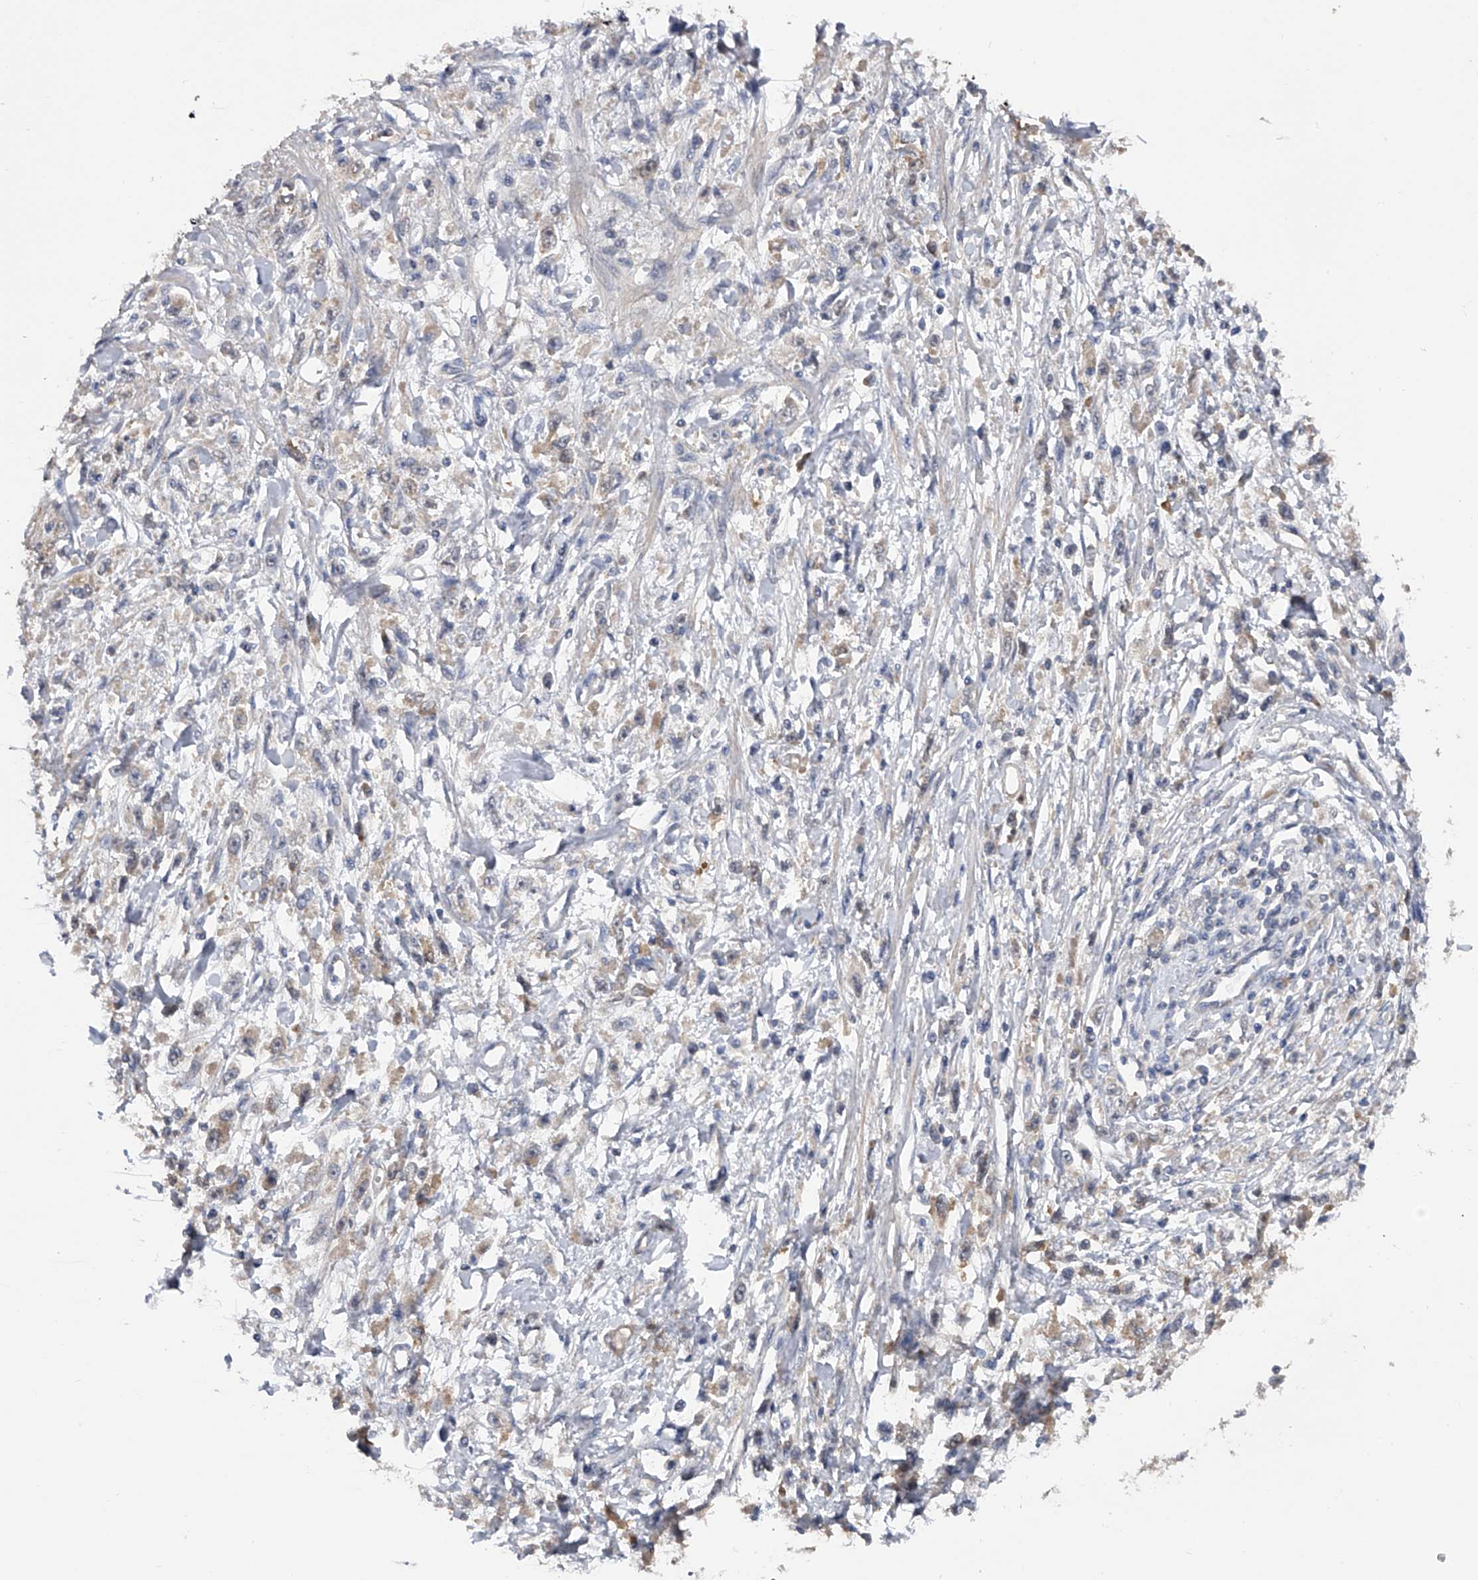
{"staining": {"intensity": "negative", "quantity": "none", "location": "none"}, "tissue": "stomach cancer", "cell_type": "Tumor cells", "image_type": "cancer", "snomed": [{"axis": "morphology", "description": "Adenocarcinoma, NOS"}, {"axis": "topography", "description": "Stomach"}], "caption": "A micrograph of stomach cancer (adenocarcinoma) stained for a protein reveals no brown staining in tumor cells.", "gene": "CFAP298", "patient": {"sex": "female", "age": 59}}